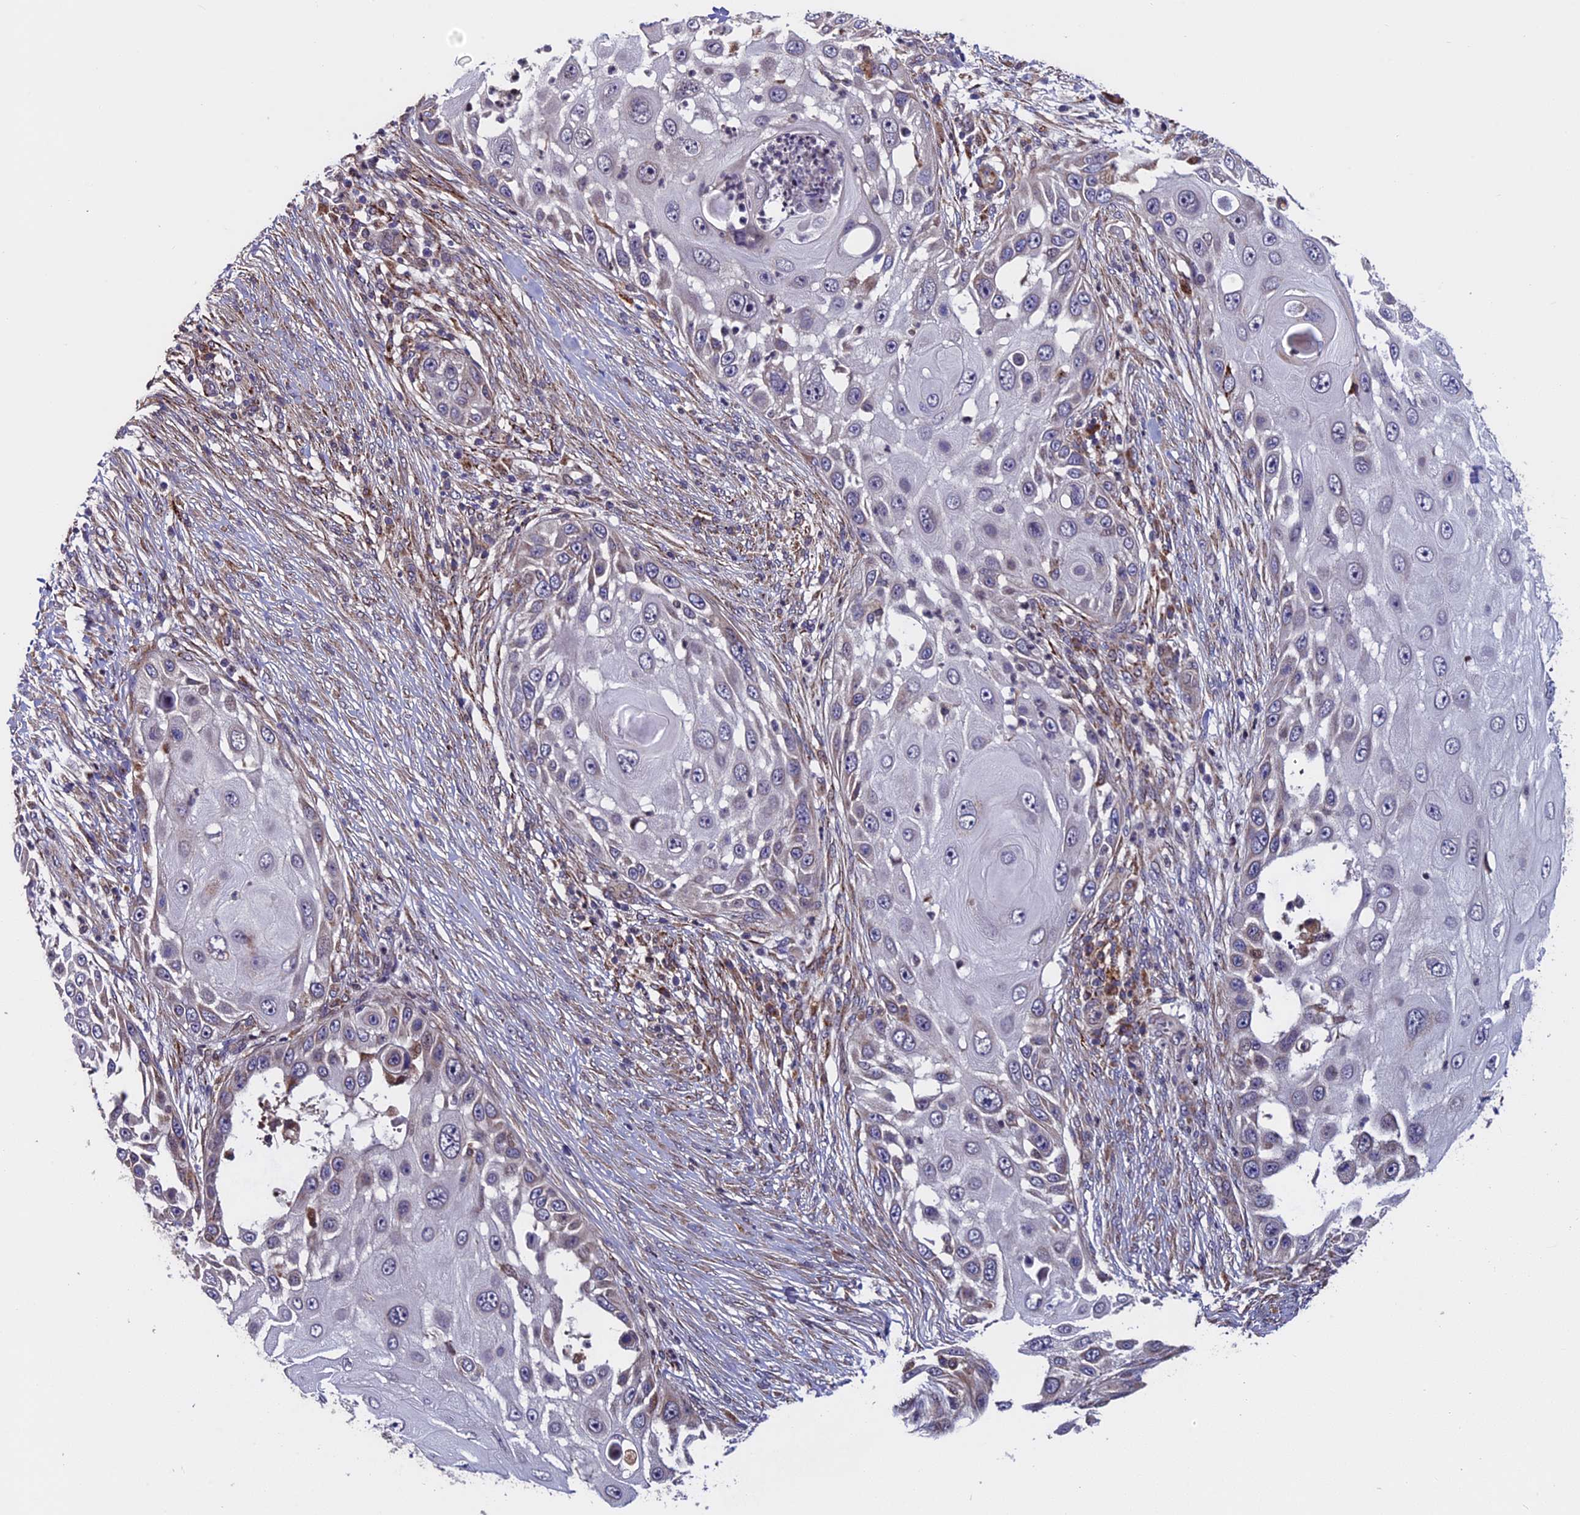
{"staining": {"intensity": "weak", "quantity": "<25%", "location": "cytoplasmic/membranous"}, "tissue": "skin cancer", "cell_type": "Tumor cells", "image_type": "cancer", "snomed": [{"axis": "morphology", "description": "Squamous cell carcinoma, NOS"}, {"axis": "topography", "description": "Skin"}], "caption": "A photomicrograph of skin squamous cell carcinoma stained for a protein reveals no brown staining in tumor cells.", "gene": "RNF17", "patient": {"sex": "female", "age": 44}}